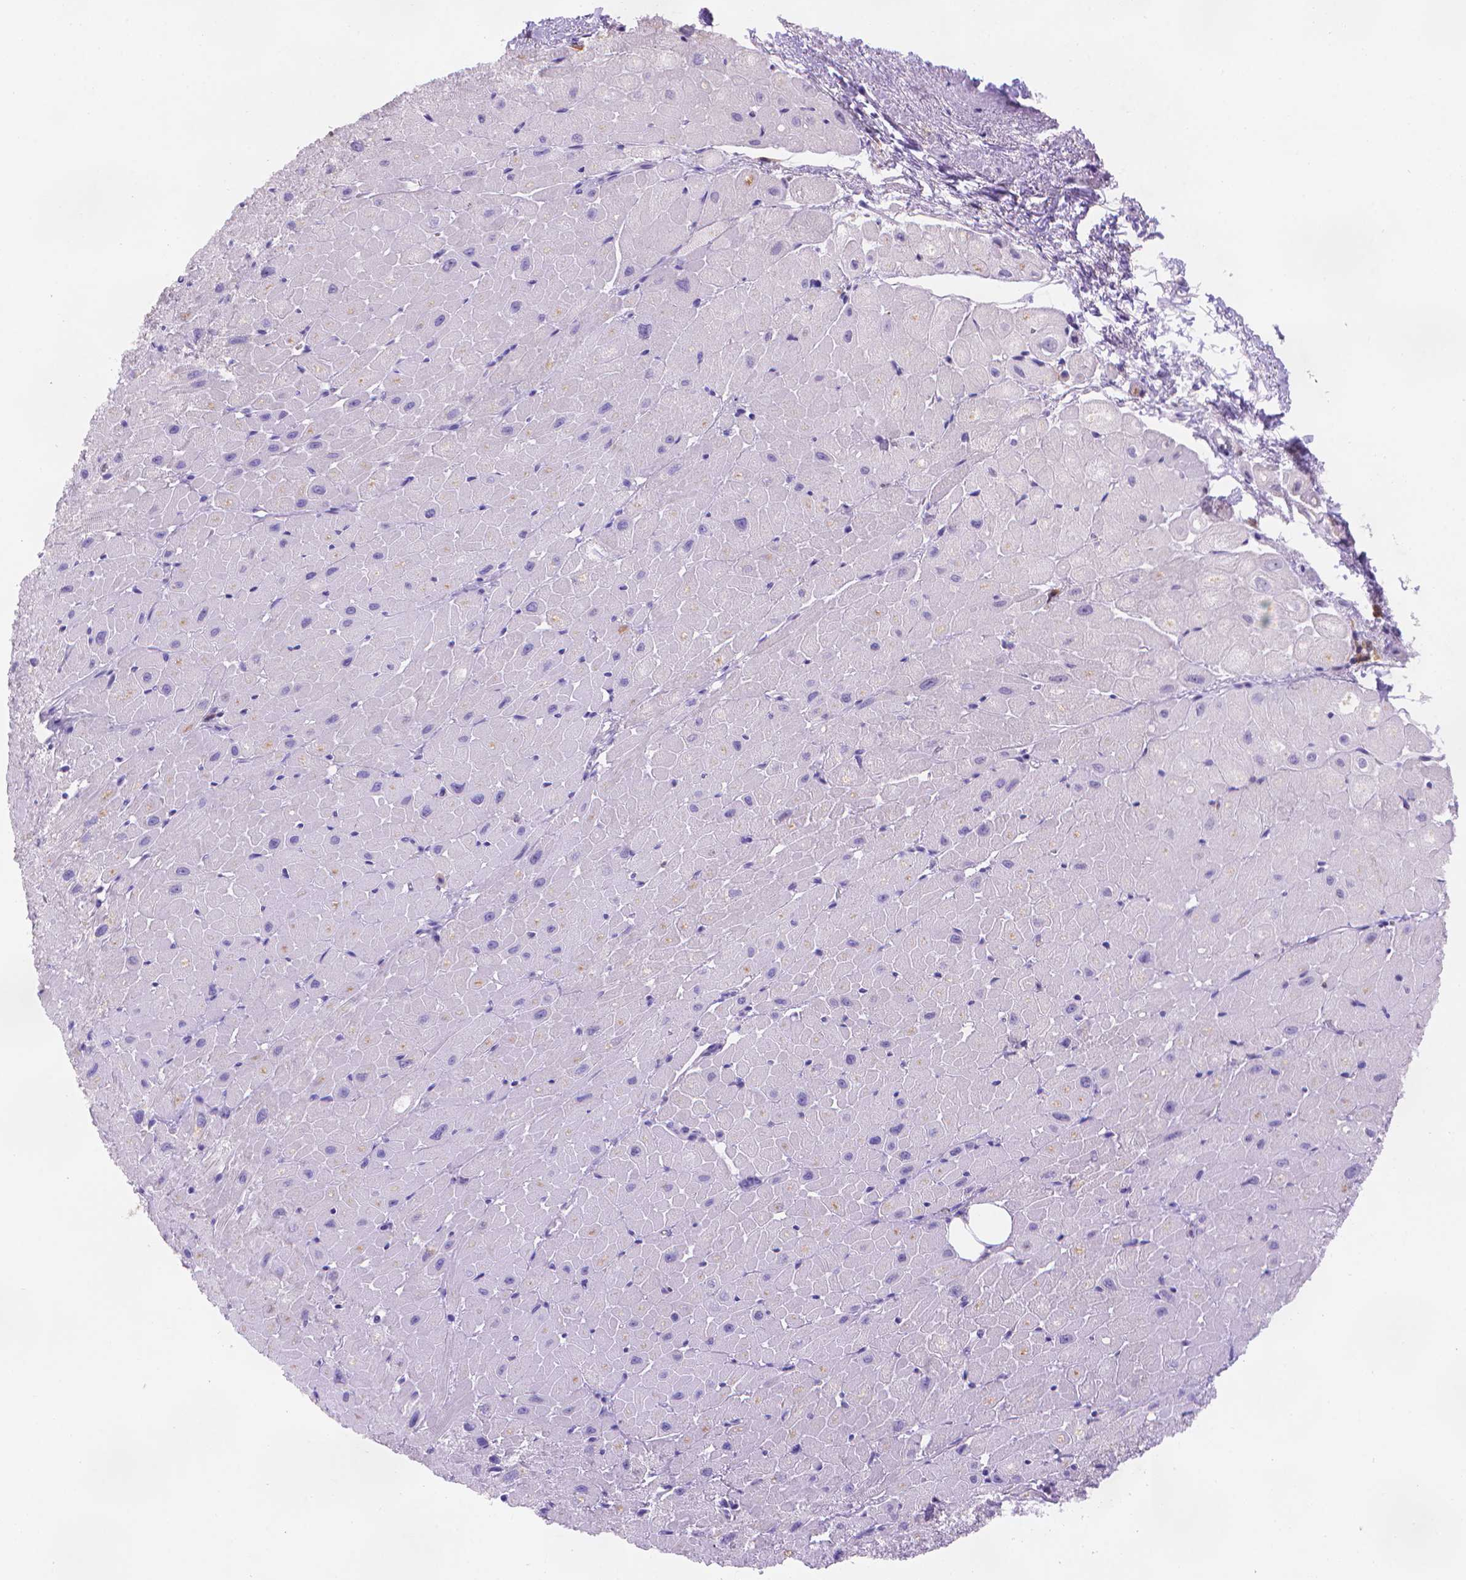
{"staining": {"intensity": "moderate", "quantity": "<25%", "location": "cytoplasmic/membranous"}, "tissue": "heart muscle", "cell_type": "Cardiomyocytes", "image_type": "normal", "snomed": [{"axis": "morphology", "description": "Normal tissue, NOS"}, {"axis": "topography", "description": "Heart"}], "caption": "Heart muscle stained with immunohistochemistry shows moderate cytoplasmic/membranous positivity in approximately <25% of cardiomyocytes.", "gene": "FGD2", "patient": {"sex": "male", "age": 62}}